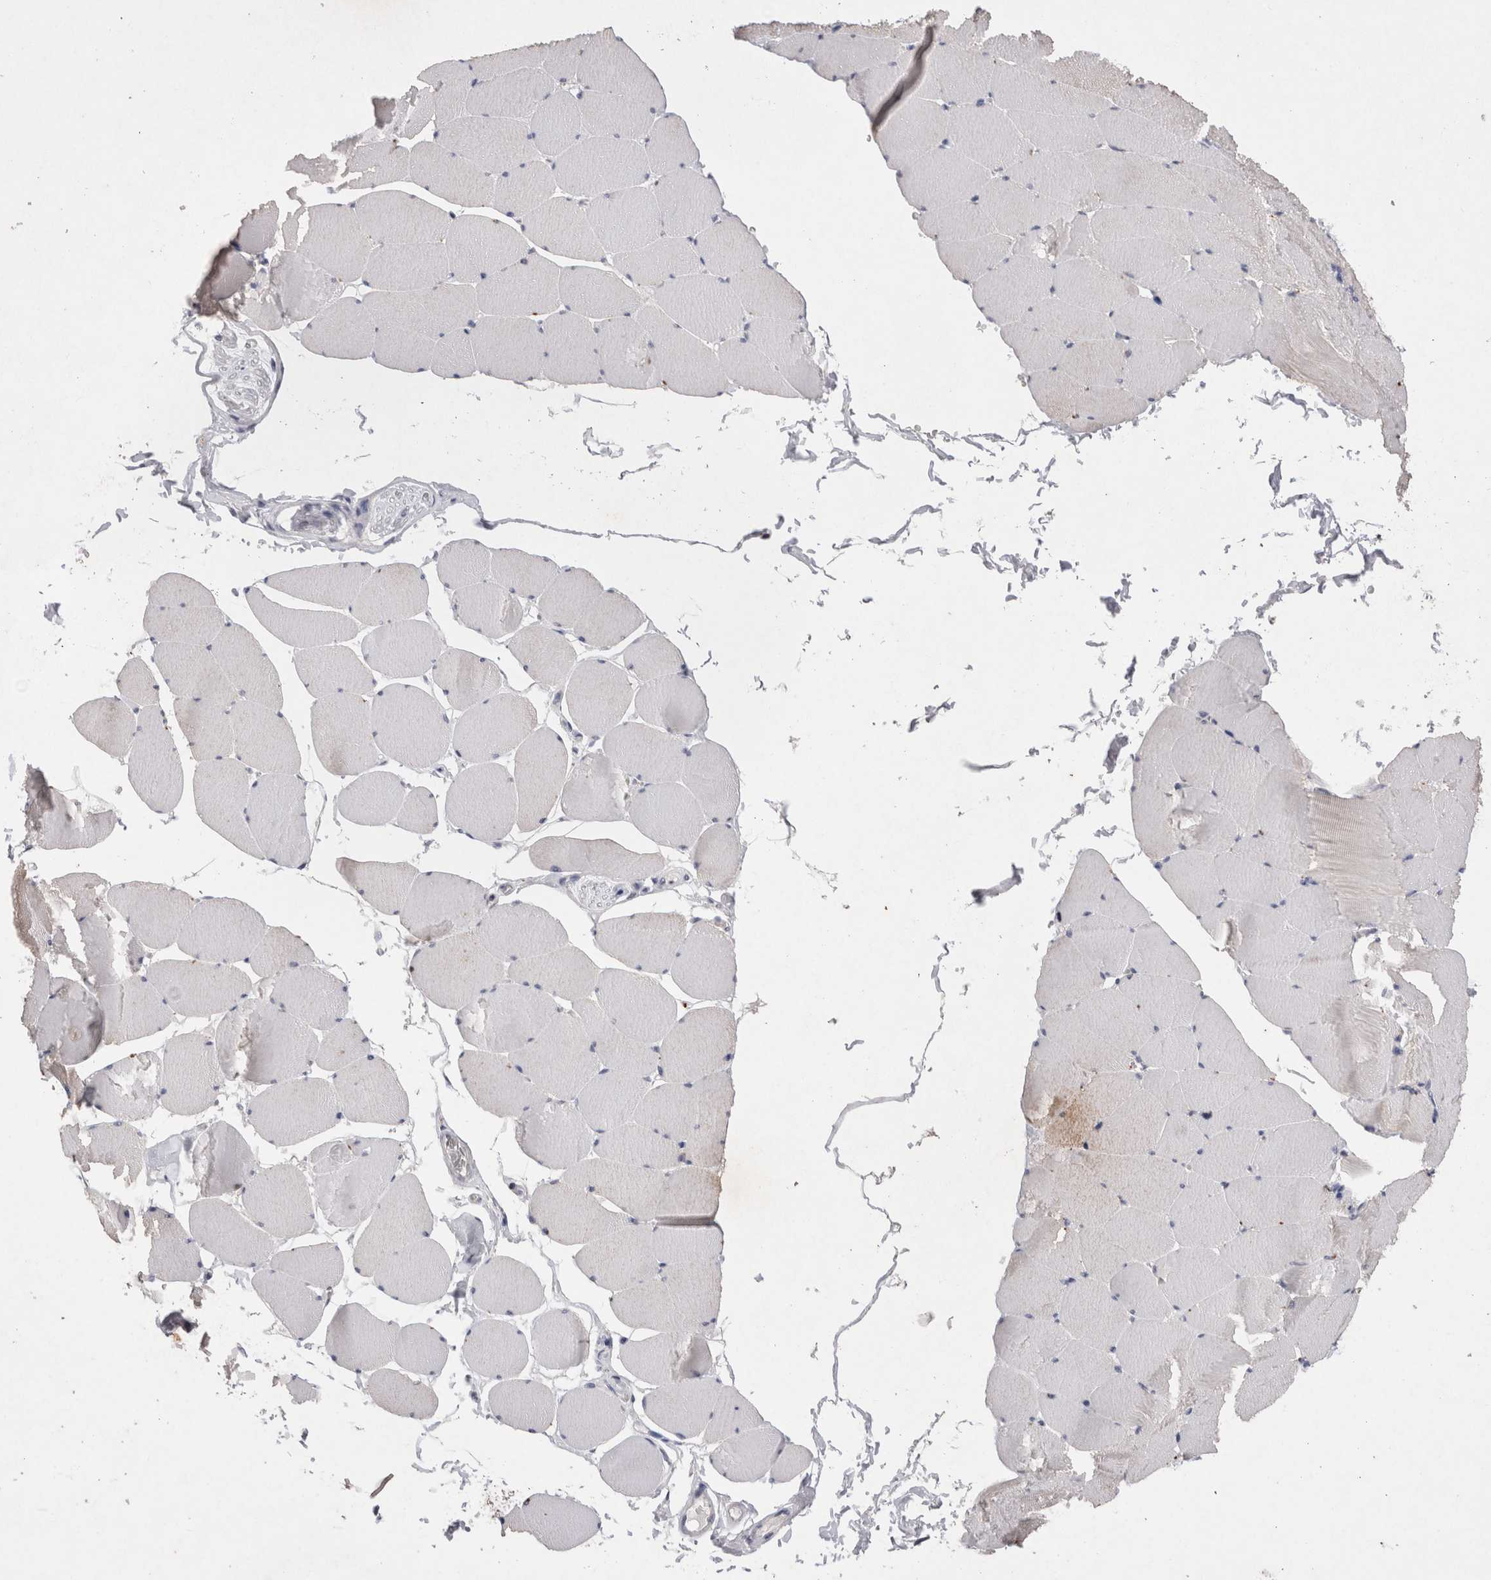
{"staining": {"intensity": "negative", "quantity": "none", "location": "none"}, "tissue": "skeletal muscle", "cell_type": "Myocytes", "image_type": "normal", "snomed": [{"axis": "morphology", "description": "Normal tissue, NOS"}, {"axis": "topography", "description": "Skeletal muscle"}], "caption": "The immunohistochemistry micrograph has no significant expression in myocytes of skeletal muscle. Nuclei are stained in blue.", "gene": "RASSF3", "patient": {"sex": "male", "age": 62}}